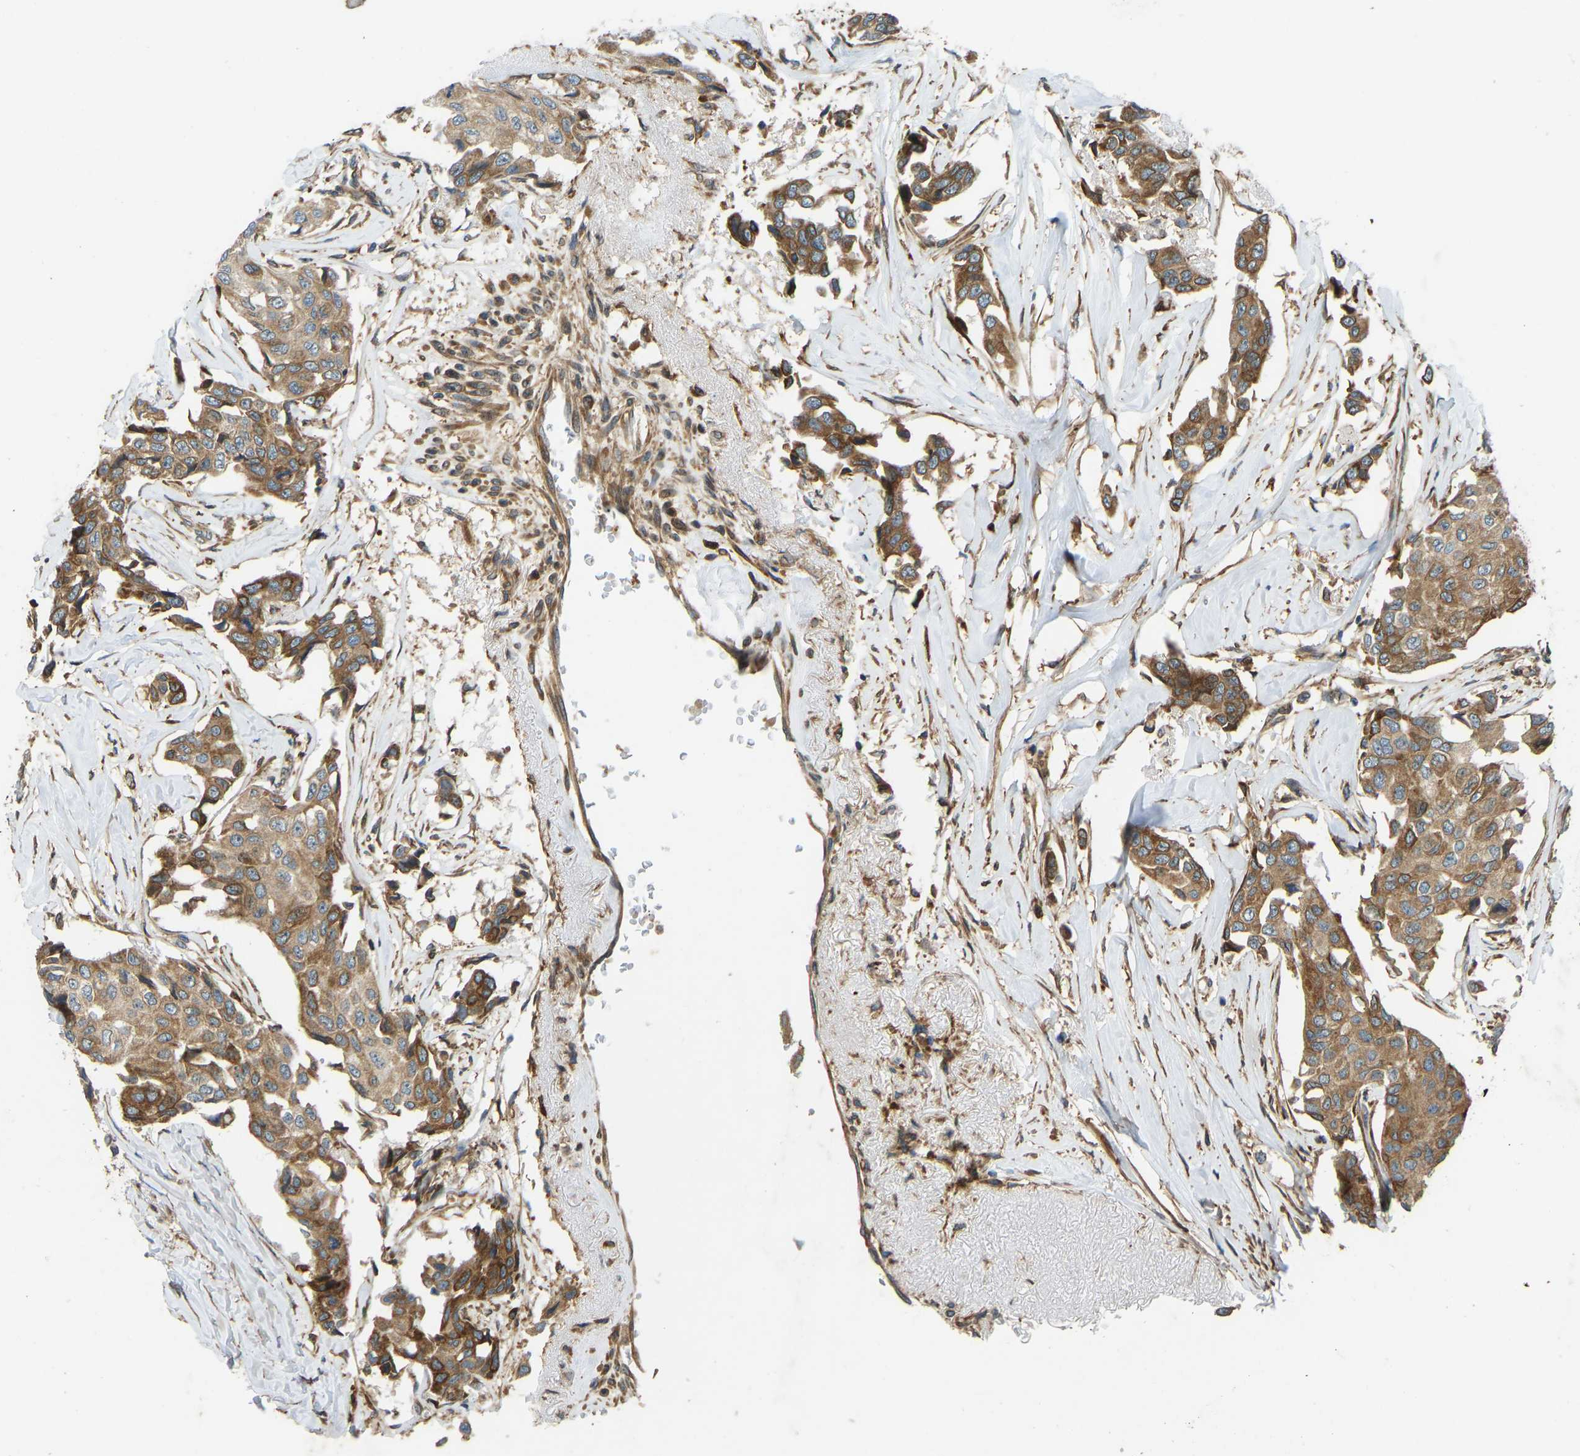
{"staining": {"intensity": "moderate", "quantity": ">75%", "location": "cytoplasmic/membranous"}, "tissue": "breast cancer", "cell_type": "Tumor cells", "image_type": "cancer", "snomed": [{"axis": "morphology", "description": "Duct carcinoma"}, {"axis": "topography", "description": "Breast"}], "caption": "Breast cancer stained with DAB (3,3'-diaminobenzidine) immunohistochemistry (IHC) exhibits medium levels of moderate cytoplasmic/membranous staining in about >75% of tumor cells.", "gene": "OS9", "patient": {"sex": "female", "age": 80}}